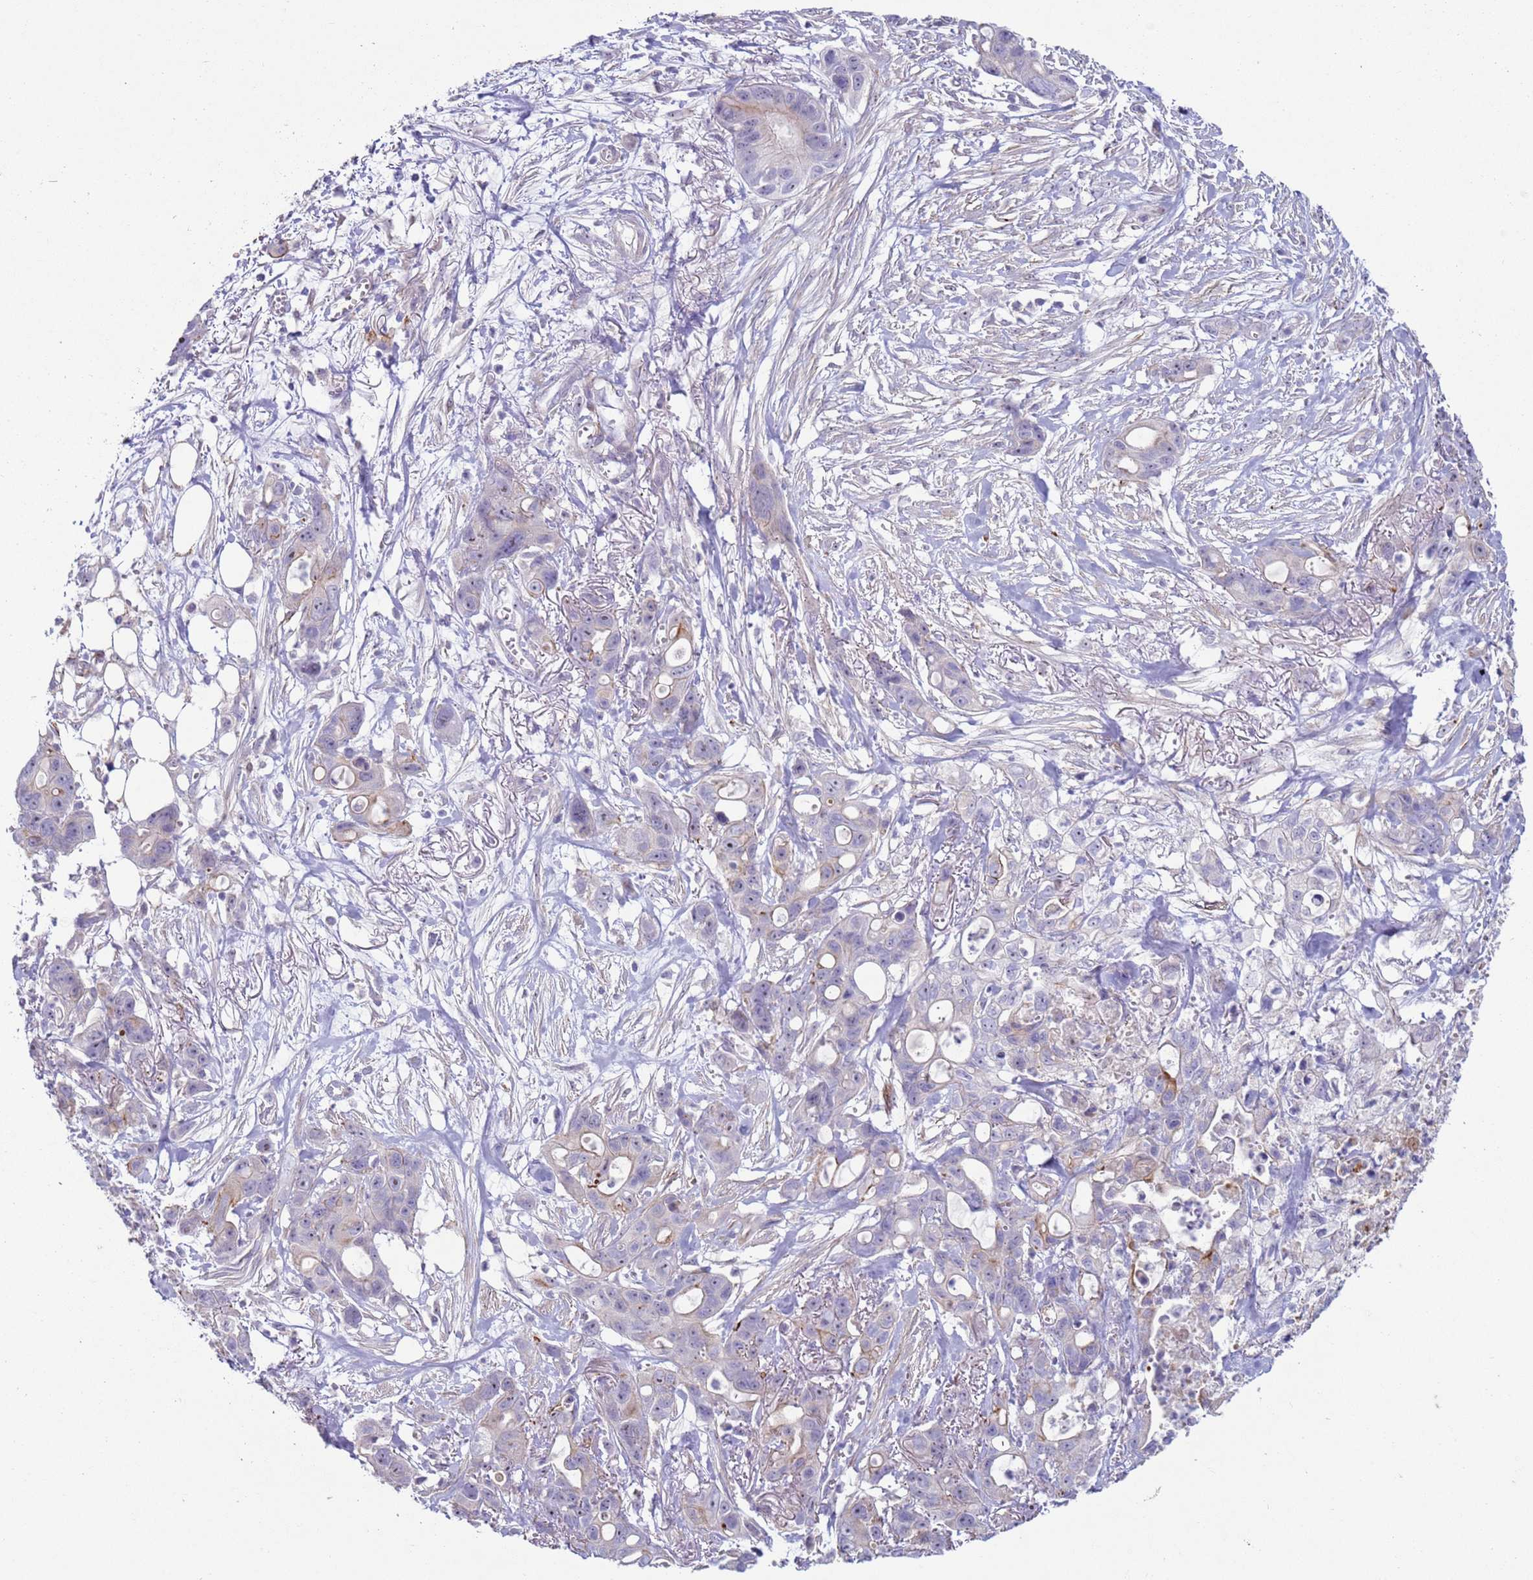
{"staining": {"intensity": "negative", "quantity": "none", "location": "none"}, "tissue": "ovarian cancer", "cell_type": "Tumor cells", "image_type": "cancer", "snomed": [{"axis": "morphology", "description": "Cystadenocarcinoma, mucinous, NOS"}, {"axis": "topography", "description": "Ovary"}], "caption": "Tumor cells are negative for protein expression in human ovarian mucinous cystadenocarcinoma.", "gene": "HEATR1", "patient": {"sex": "female", "age": 70}}